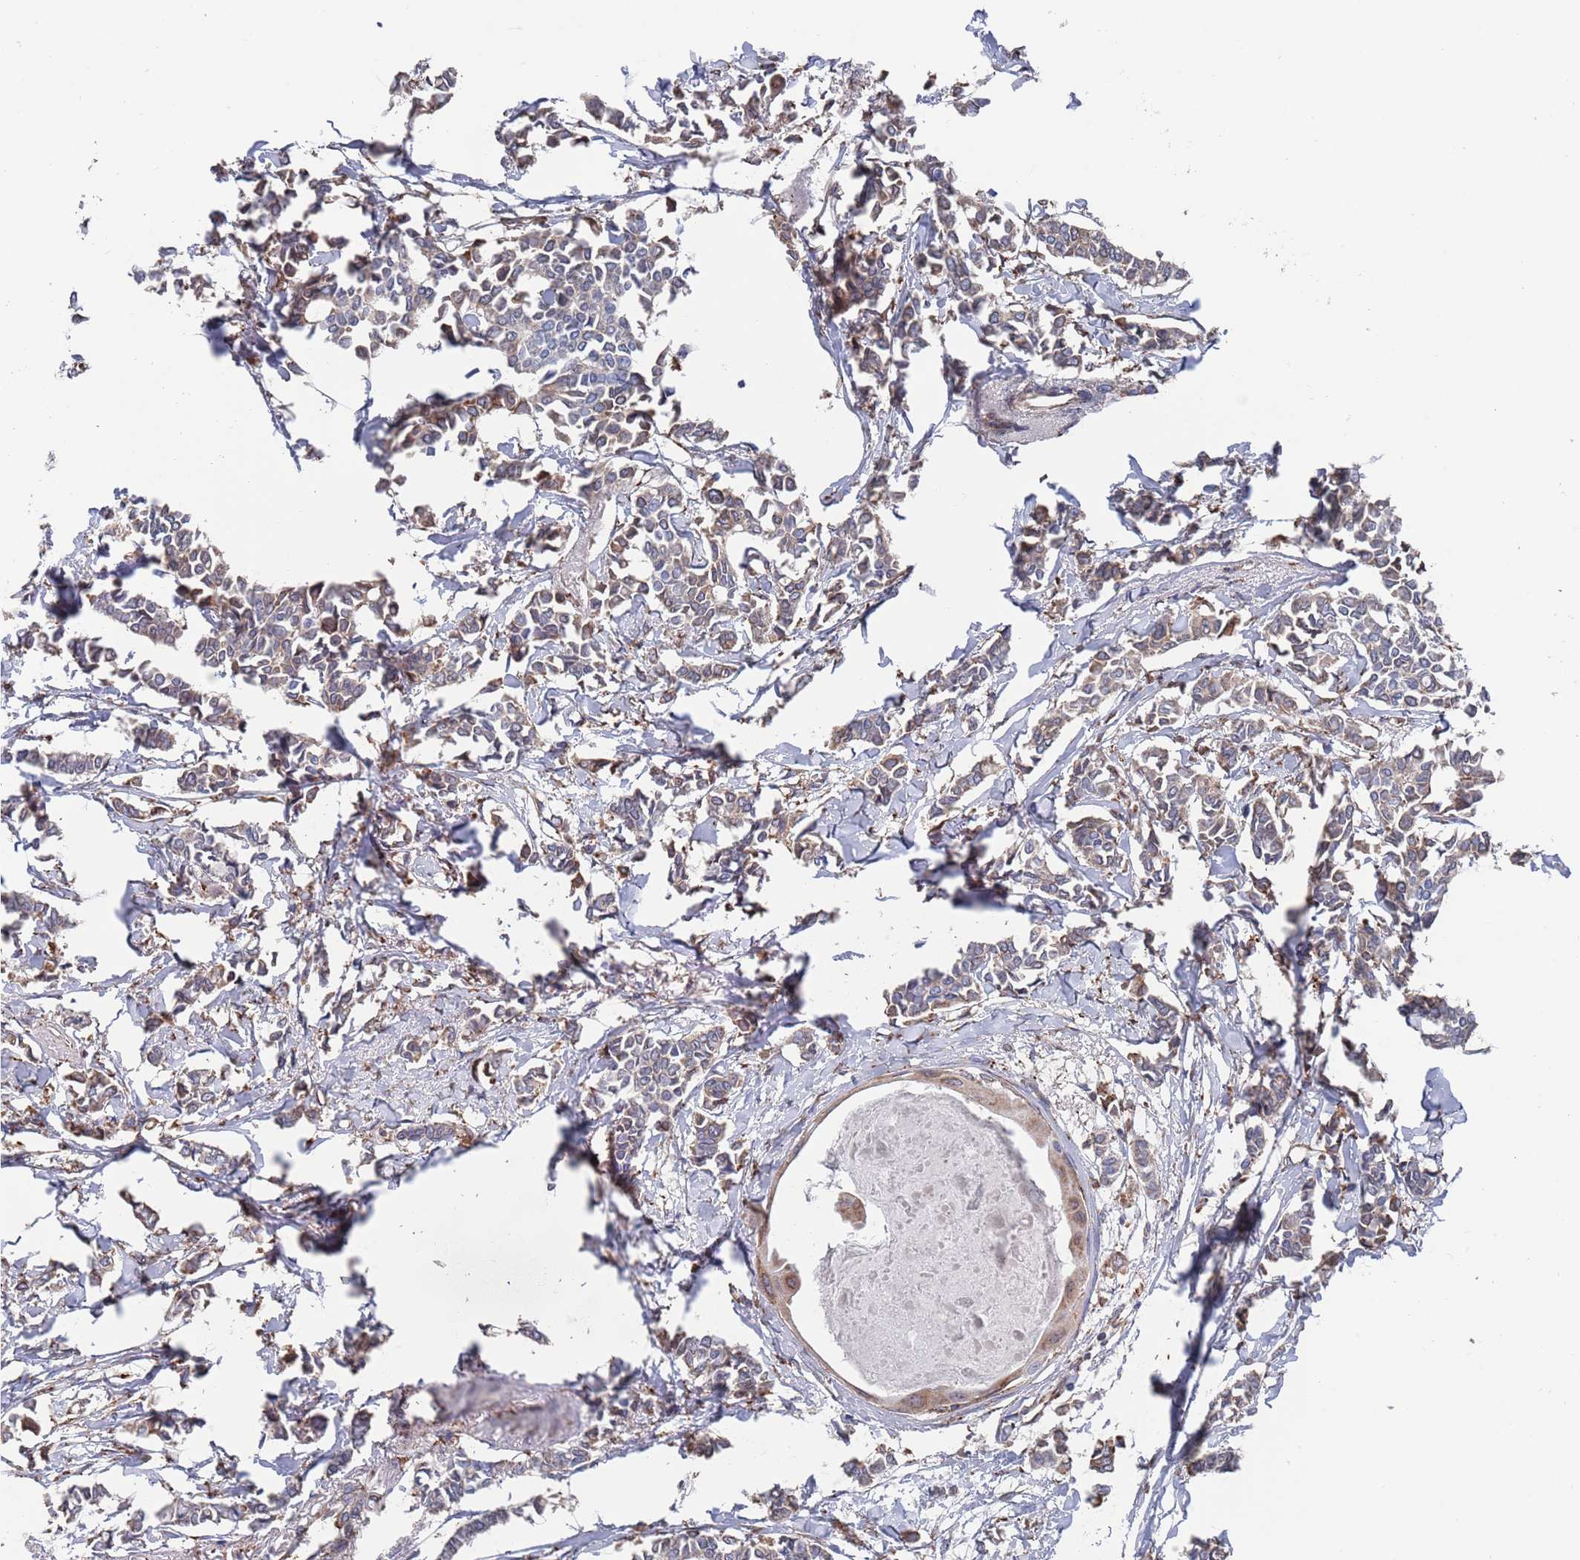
{"staining": {"intensity": "weak", "quantity": ">75%", "location": "cytoplasmic/membranous"}, "tissue": "breast cancer", "cell_type": "Tumor cells", "image_type": "cancer", "snomed": [{"axis": "morphology", "description": "Duct carcinoma"}, {"axis": "topography", "description": "Breast"}], "caption": "The photomicrograph shows immunohistochemical staining of breast infiltrating ductal carcinoma. There is weak cytoplasmic/membranous expression is present in about >75% of tumor cells.", "gene": "GID8", "patient": {"sex": "female", "age": 41}}